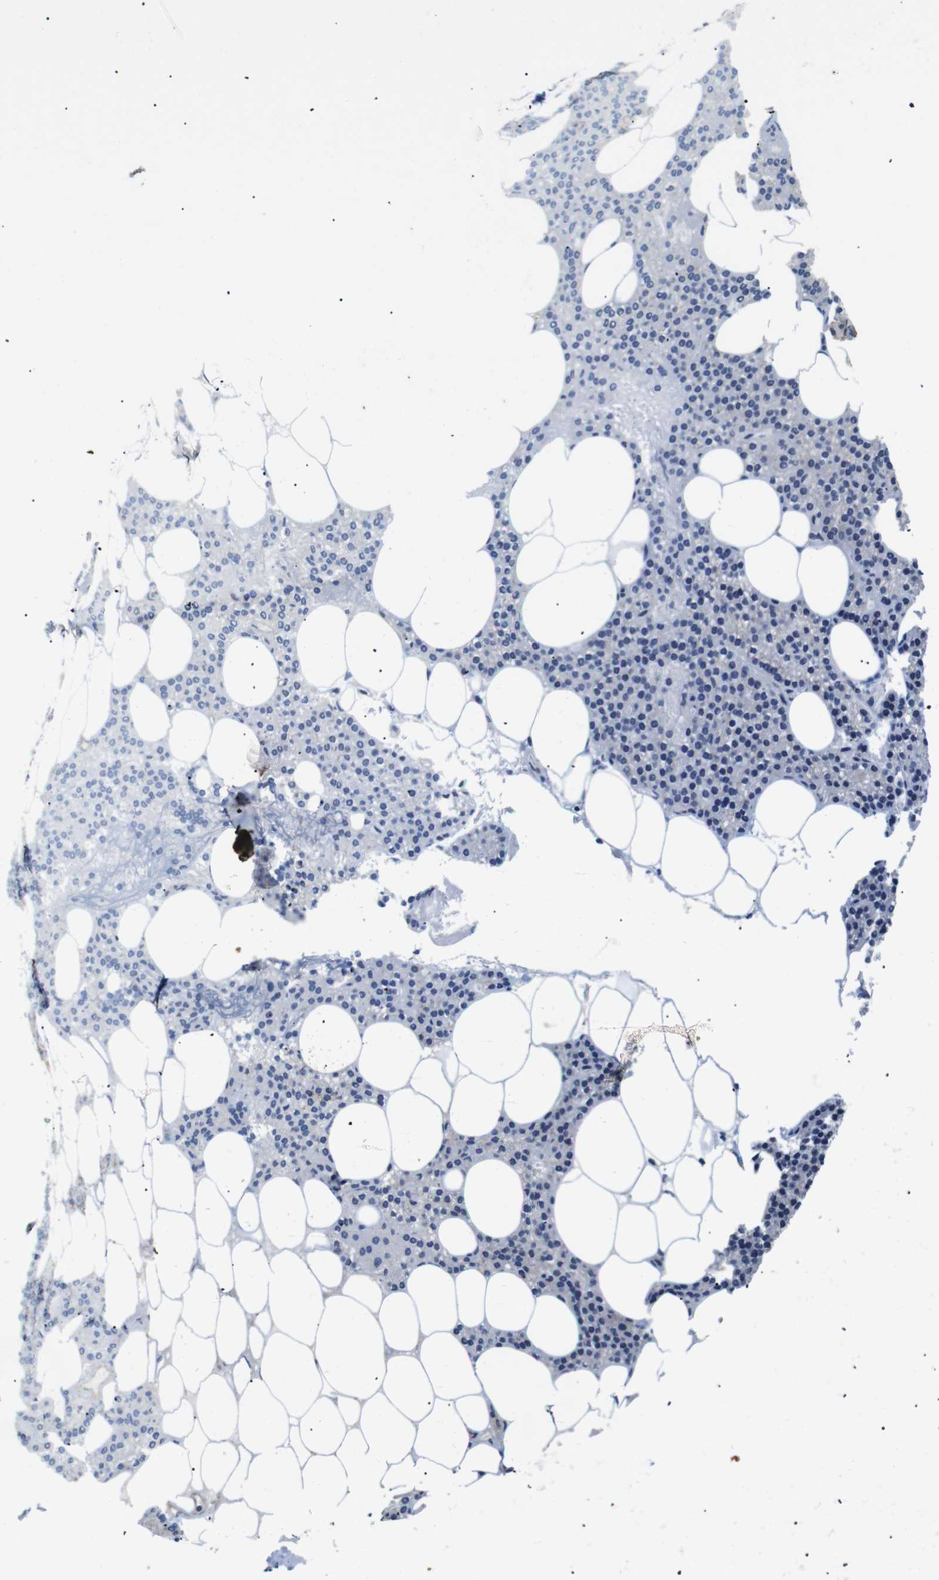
{"staining": {"intensity": "weak", "quantity": "<25%", "location": "cytoplasmic/membranous"}, "tissue": "parathyroid gland", "cell_type": "Glandular cells", "image_type": "normal", "snomed": [{"axis": "morphology", "description": "Normal tissue, NOS"}, {"axis": "morphology", "description": "Adenoma, NOS"}, {"axis": "topography", "description": "Parathyroid gland"}], "caption": "DAB immunohistochemical staining of unremarkable parathyroid gland reveals no significant expression in glandular cells.", "gene": "BRWD3", "patient": {"sex": "female", "age": 51}}